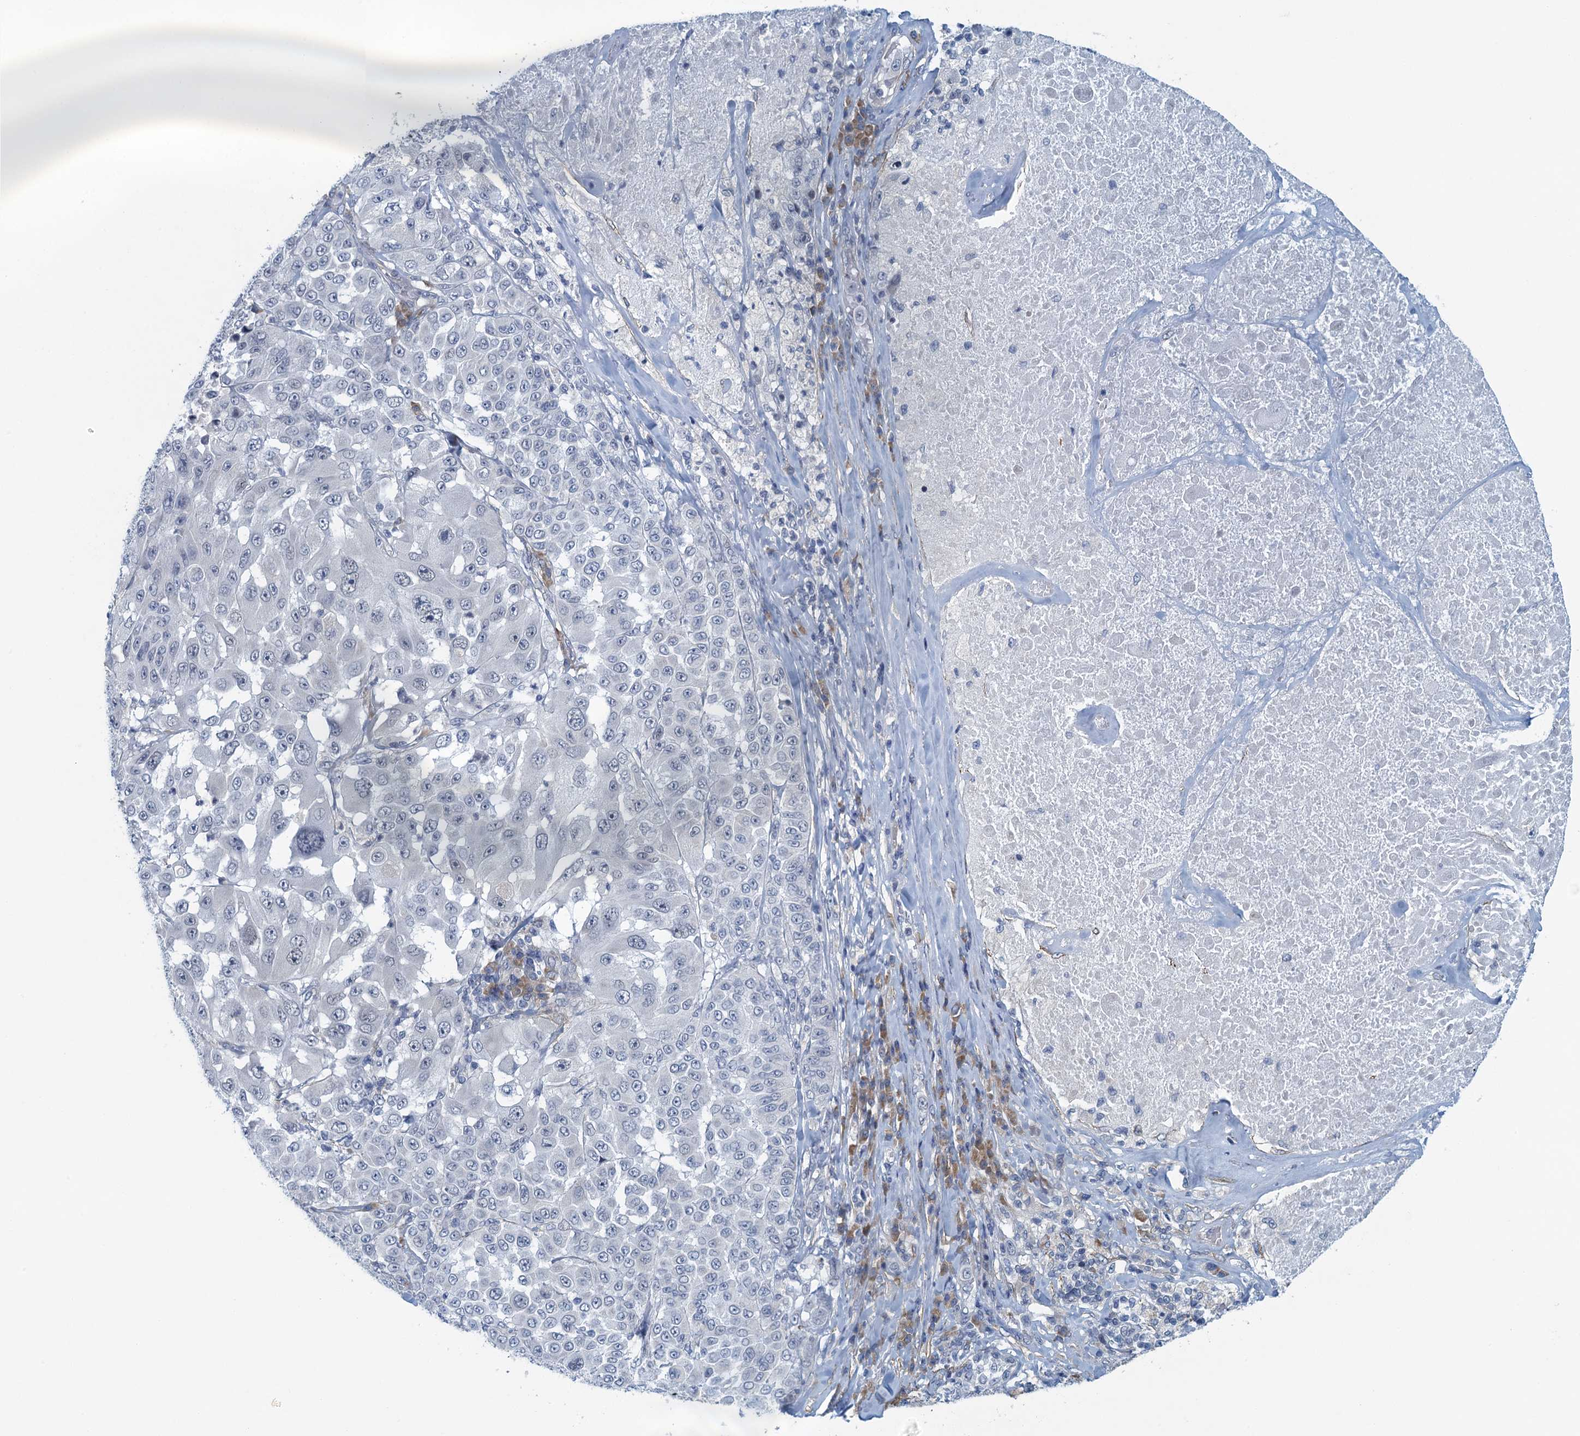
{"staining": {"intensity": "negative", "quantity": "none", "location": "none"}, "tissue": "melanoma", "cell_type": "Tumor cells", "image_type": "cancer", "snomed": [{"axis": "morphology", "description": "Malignant melanoma, Metastatic site"}, {"axis": "topography", "description": "Lymph node"}], "caption": "Tumor cells are negative for protein expression in human malignant melanoma (metastatic site).", "gene": "ALG2", "patient": {"sex": "male", "age": 62}}